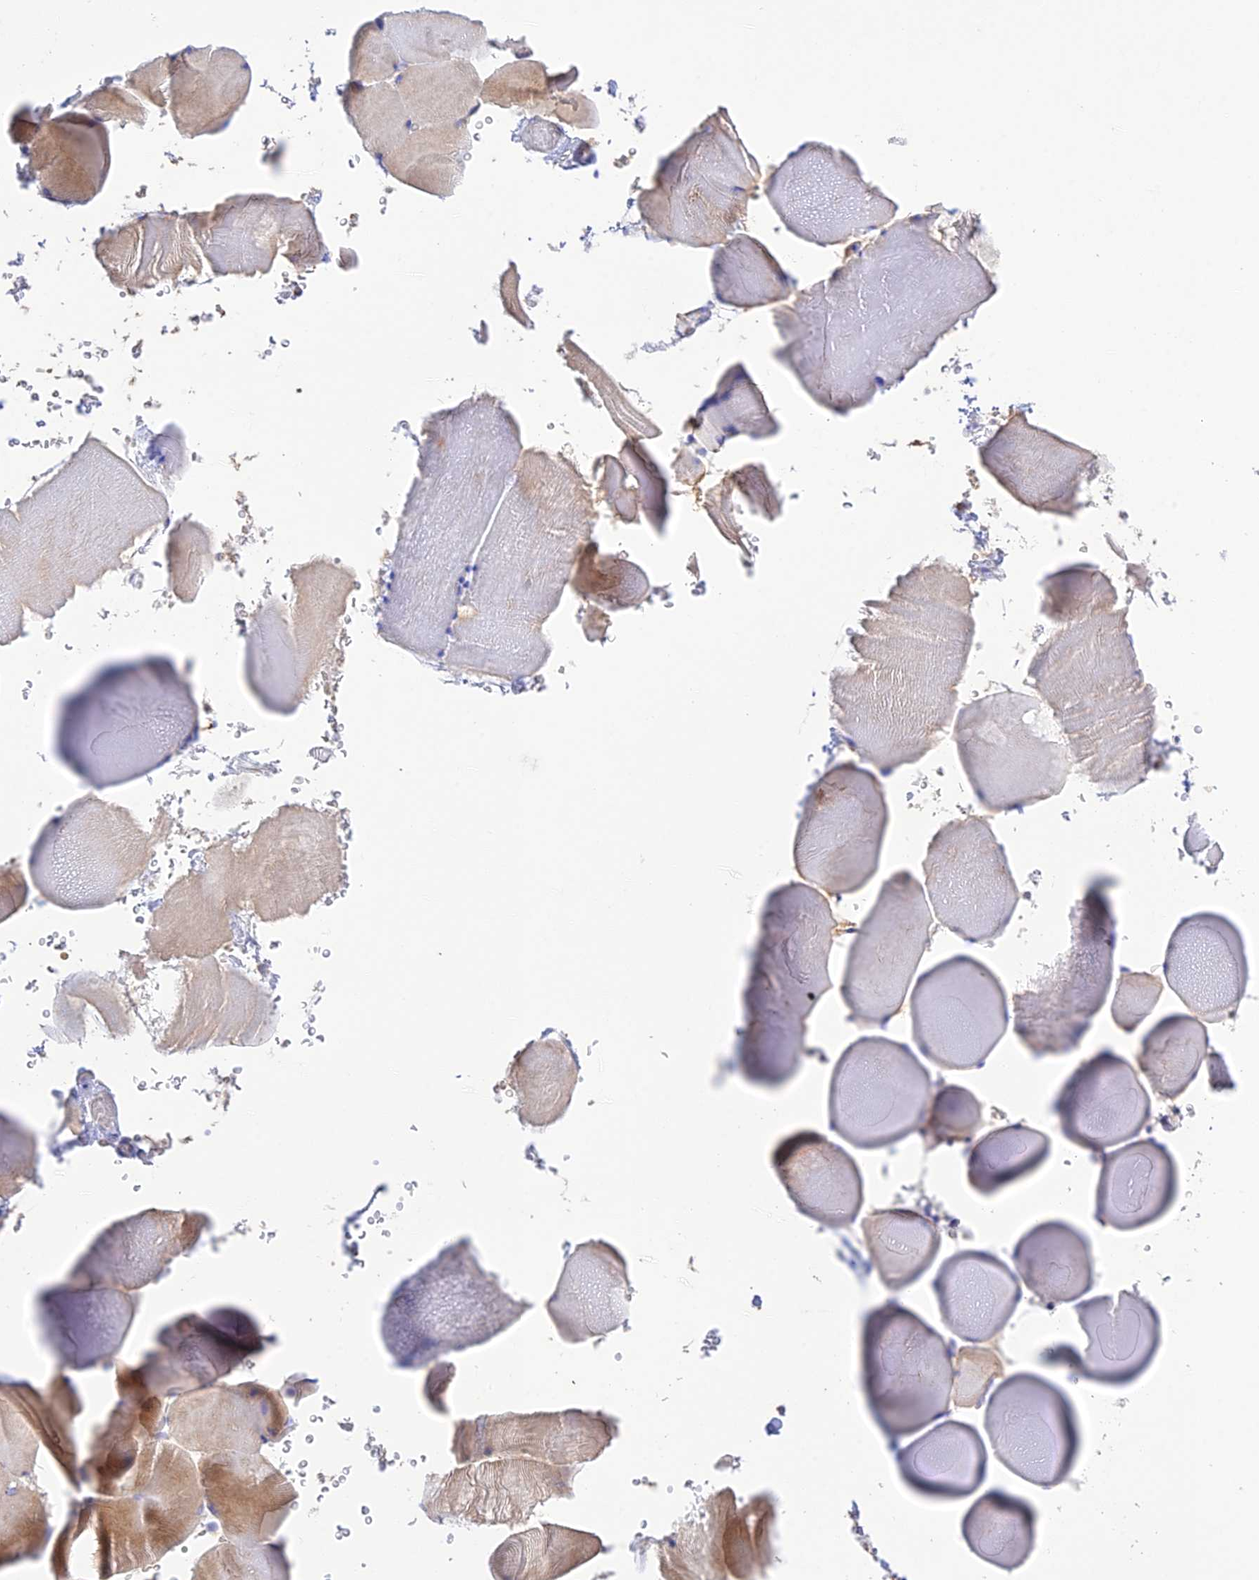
{"staining": {"intensity": "weak", "quantity": "<25%", "location": "cytoplasmic/membranous"}, "tissue": "skeletal muscle", "cell_type": "Myocytes", "image_type": "normal", "snomed": [{"axis": "morphology", "description": "Normal tissue, NOS"}, {"axis": "topography", "description": "Skeletal muscle"}], "caption": "High power microscopy histopathology image of an IHC photomicrograph of unremarkable skeletal muscle, revealing no significant staining in myocytes. (Brightfield microscopy of DAB (3,3'-diaminobenzidine) immunohistochemistry (IHC) at high magnification).", "gene": "CHSY3", "patient": {"sex": "male", "age": 62}}